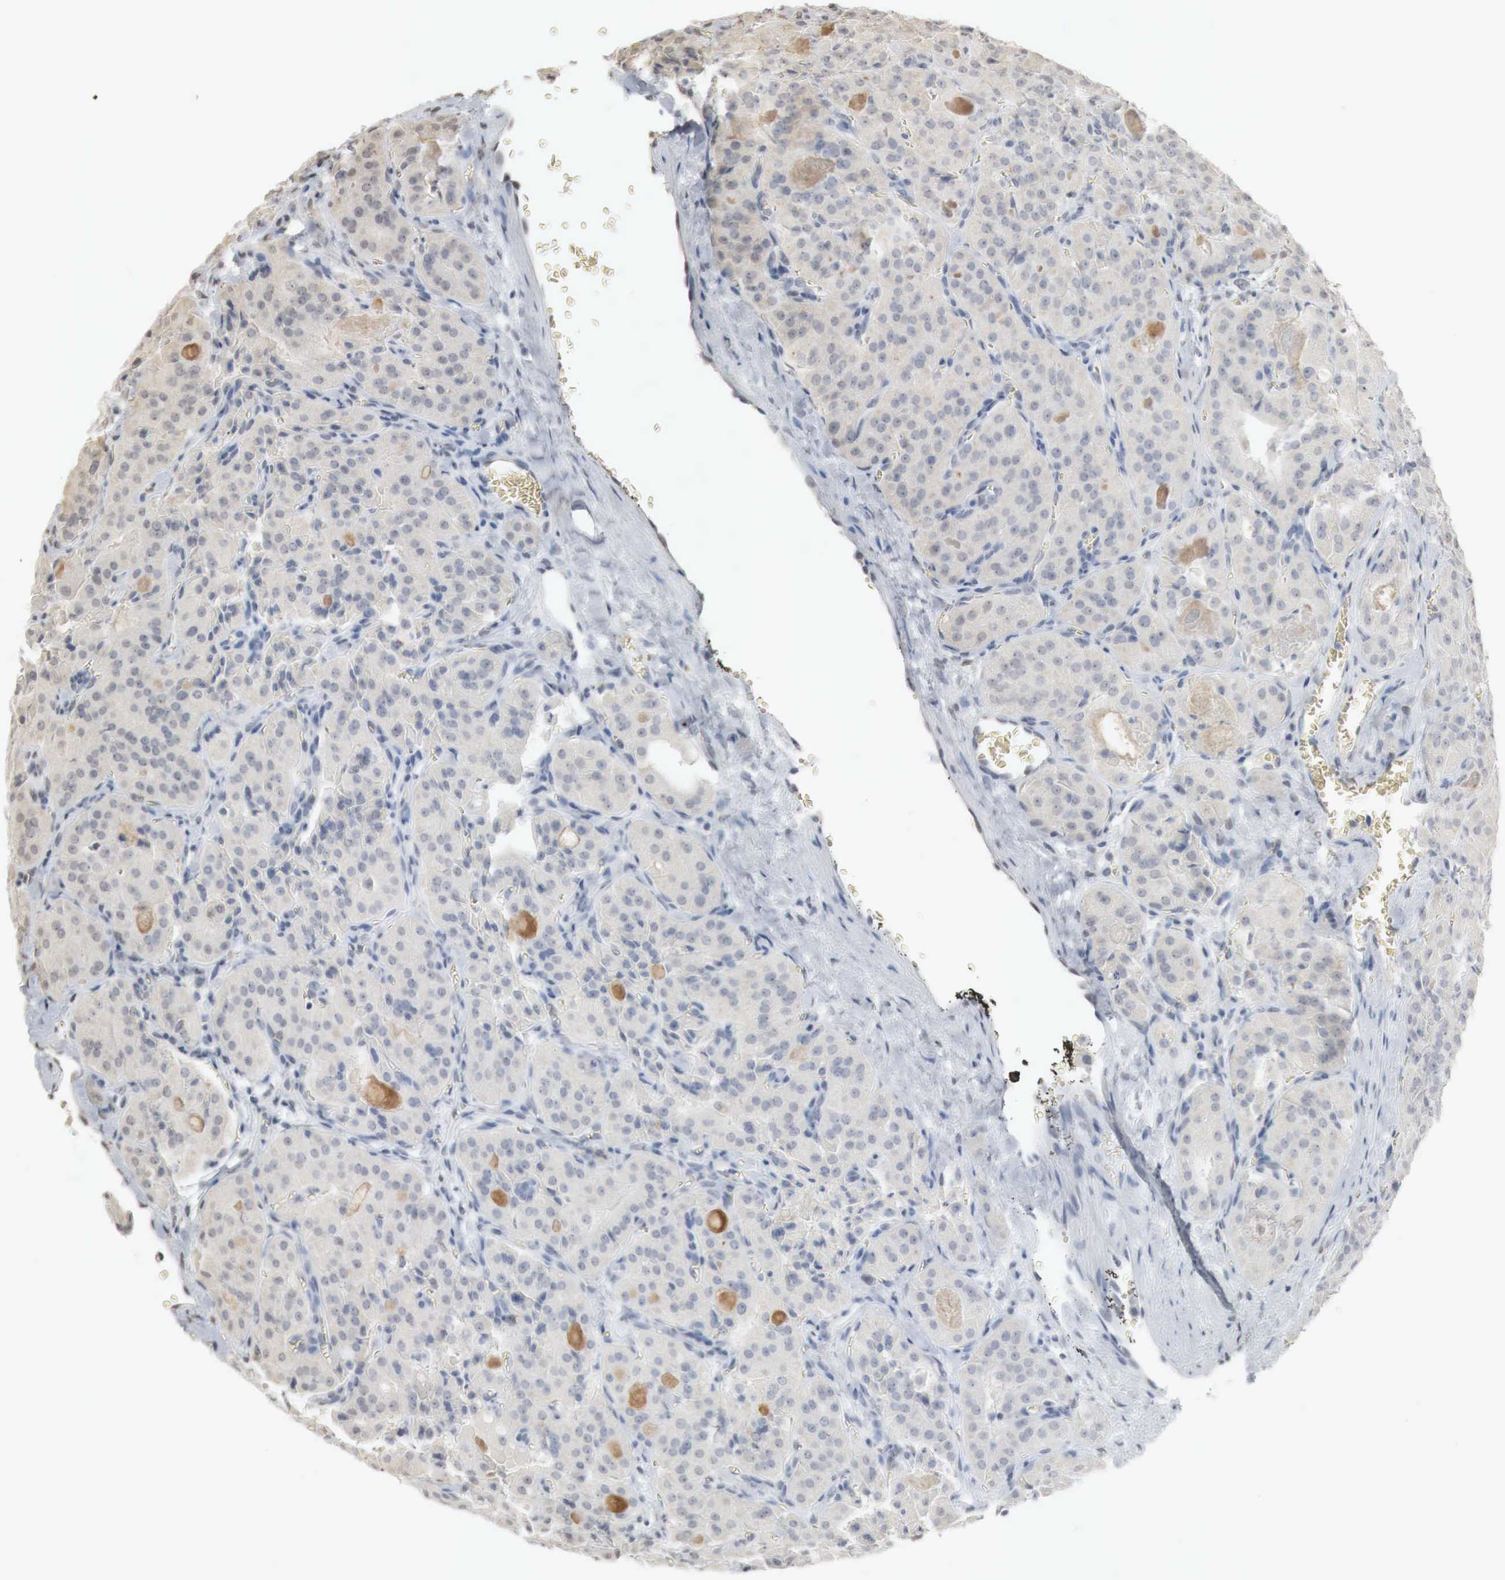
{"staining": {"intensity": "weak", "quantity": "<25%", "location": "cytoplasmic/membranous"}, "tissue": "thyroid cancer", "cell_type": "Tumor cells", "image_type": "cancer", "snomed": [{"axis": "morphology", "description": "Carcinoma, NOS"}, {"axis": "topography", "description": "Thyroid gland"}], "caption": "Immunohistochemistry micrograph of thyroid cancer stained for a protein (brown), which displays no staining in tumor cells.", "gene": "ERBB4", "patient": {"sex": "male", "age": 76}}